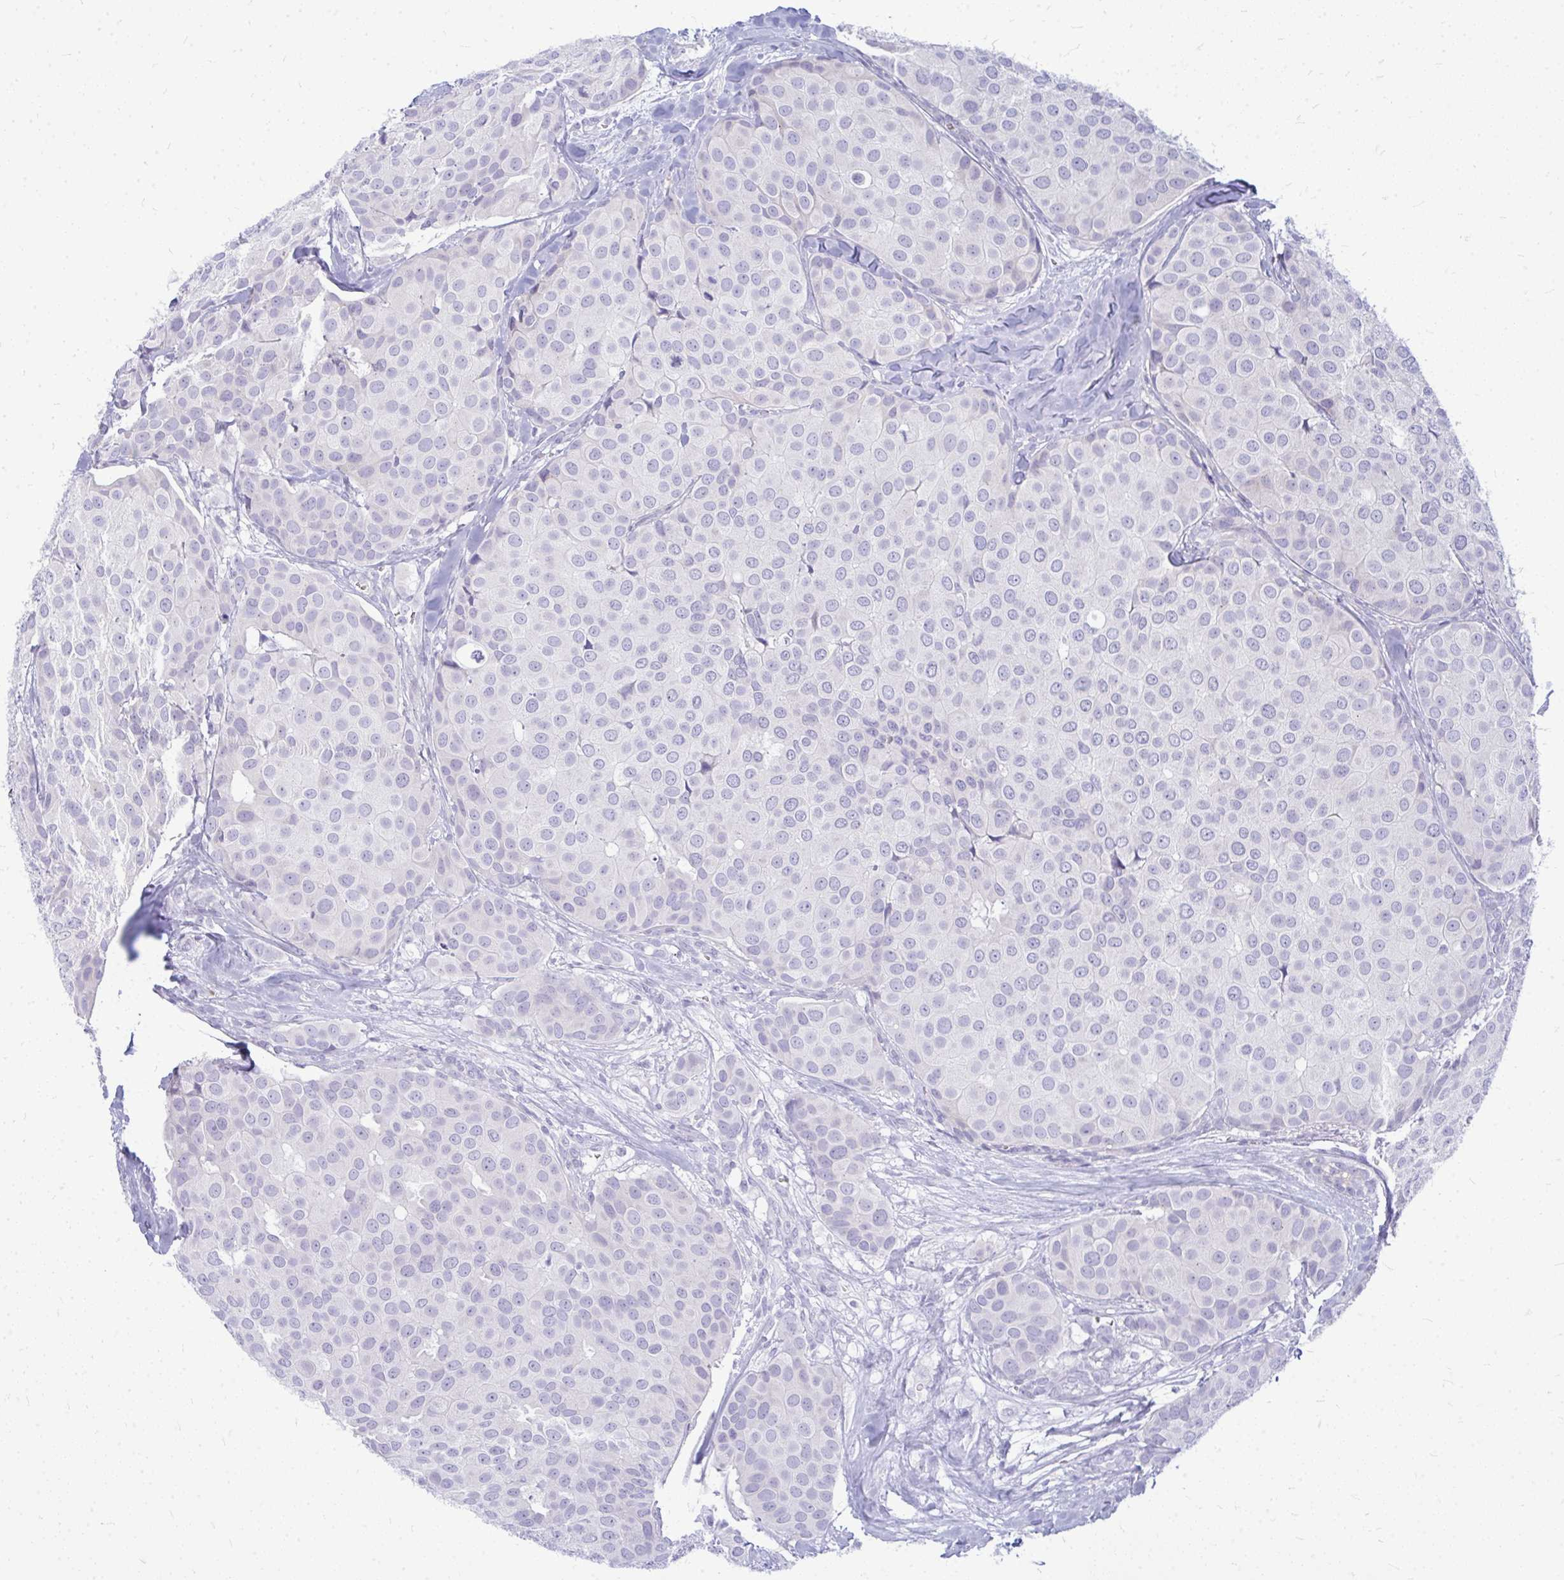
{"staining": {"intensity": "negative", "quantity": "none", "location": "none"}, "tissue": "breast cancer", "cell_type": "Tumor cells", "image_type": "cancer", "snomed": [{"axis": "morphology", "description": "Duct carcinoma"}, {"axis": "topography", "description": "Breast"}], "caption": "Immunohistochemical staining of breast cancer (invasive ductal carcinoma) exhibits no significant expression in tumor cells.", "gene": "TSPEAR", "patient": {"sex": "female", "age": 70}}